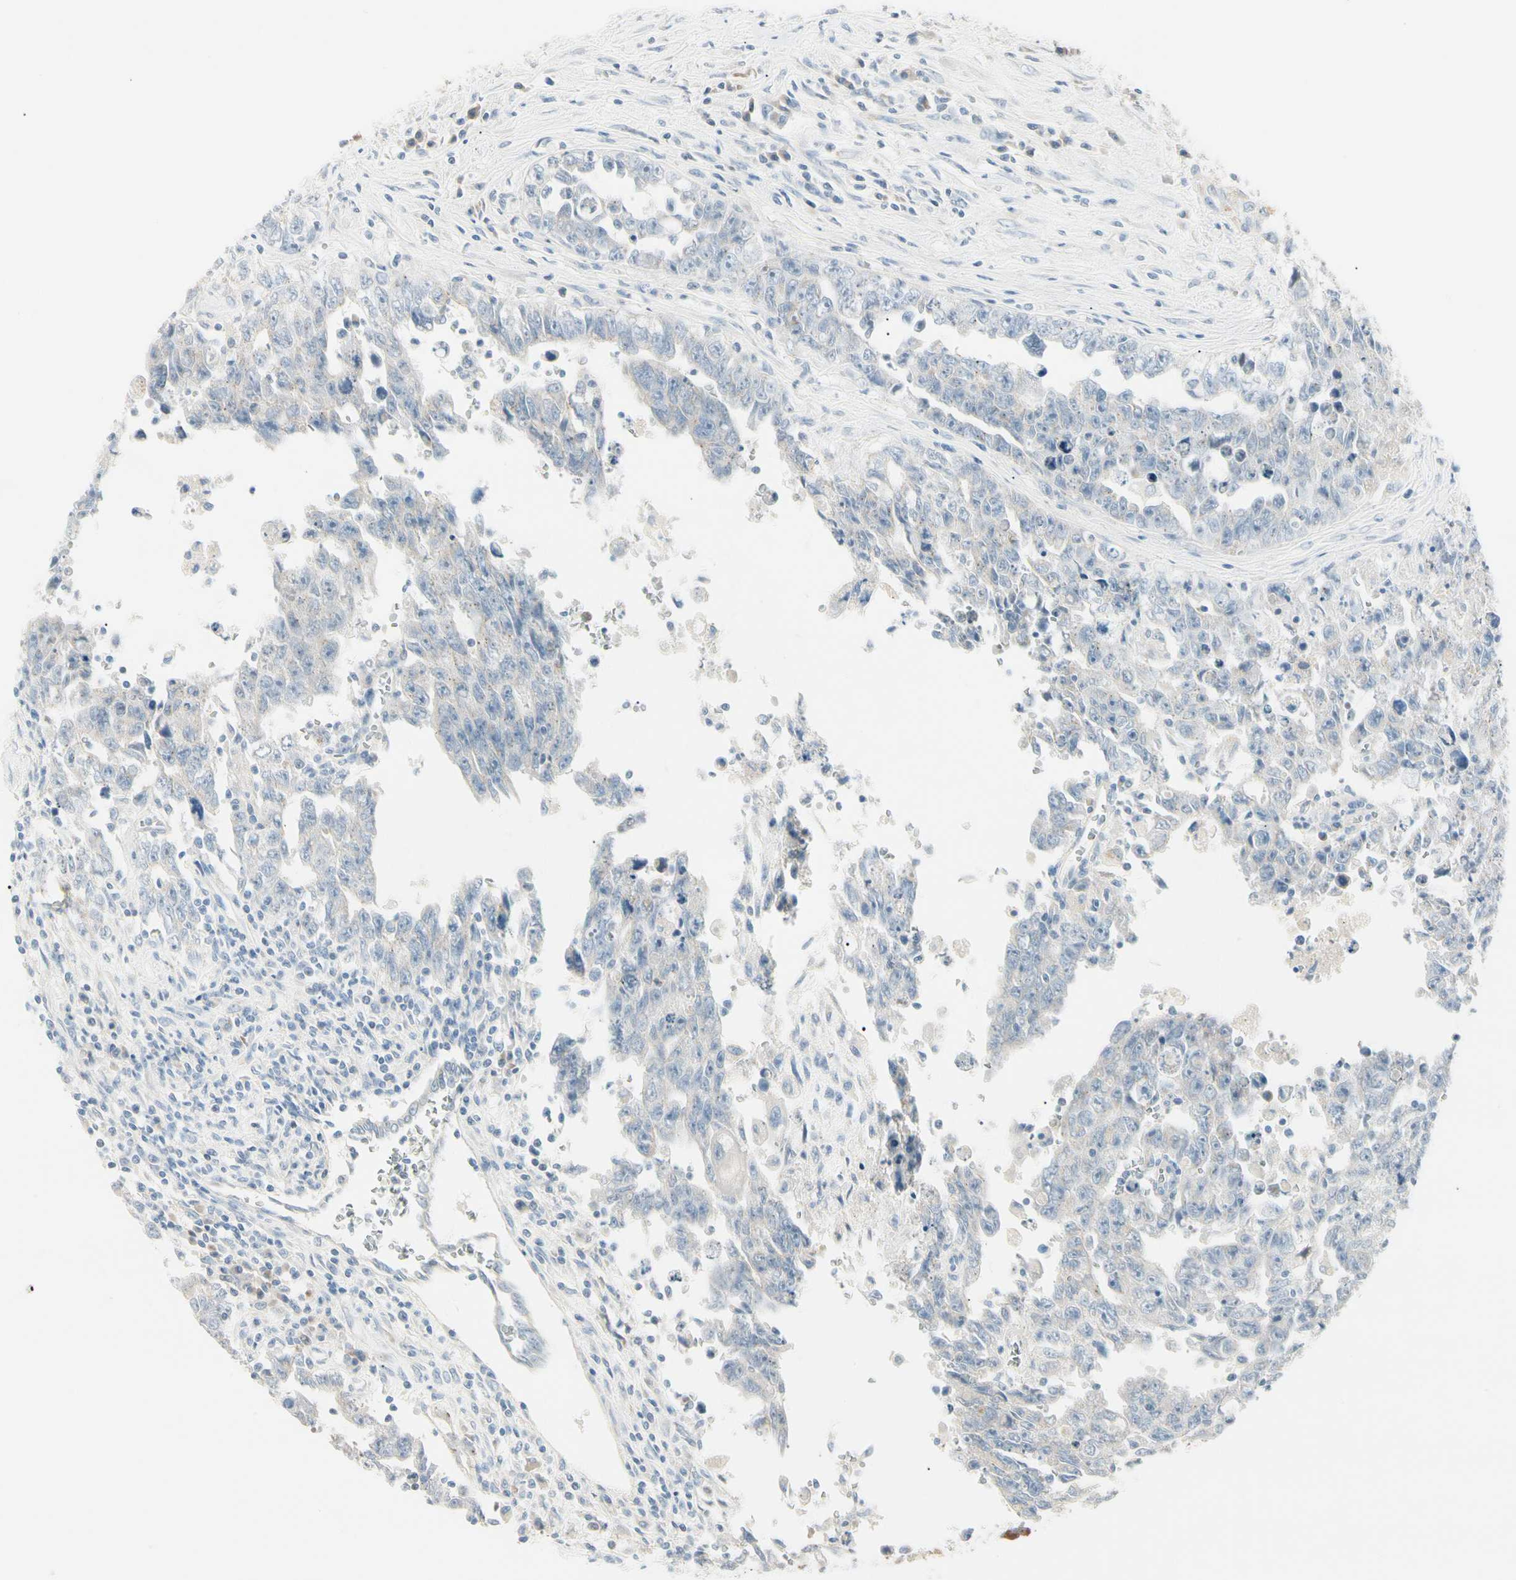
{"staining": {"intensity": "negative", "quantity": "none", "location": "none"}, "tissue": "testis cancer", "cell_type": "Tumor cells", "image_type": "cancer", "snomed": [{"axis": "morphology", "description": "Carcinoma, Embryonal, NOS"}, {"axis": "topography", "description": "Testis"}], "caption": "Immunohistochemistry (IHC) of human embryonal carcinoma (testis) reveals no expression in tumor cells. The staining is performed using DAB brown chromogen with nuclei counter-stained in using hematoxylin.", "gene": "ALDH18A1", "patient": {"sex": "male", "age": 28}}